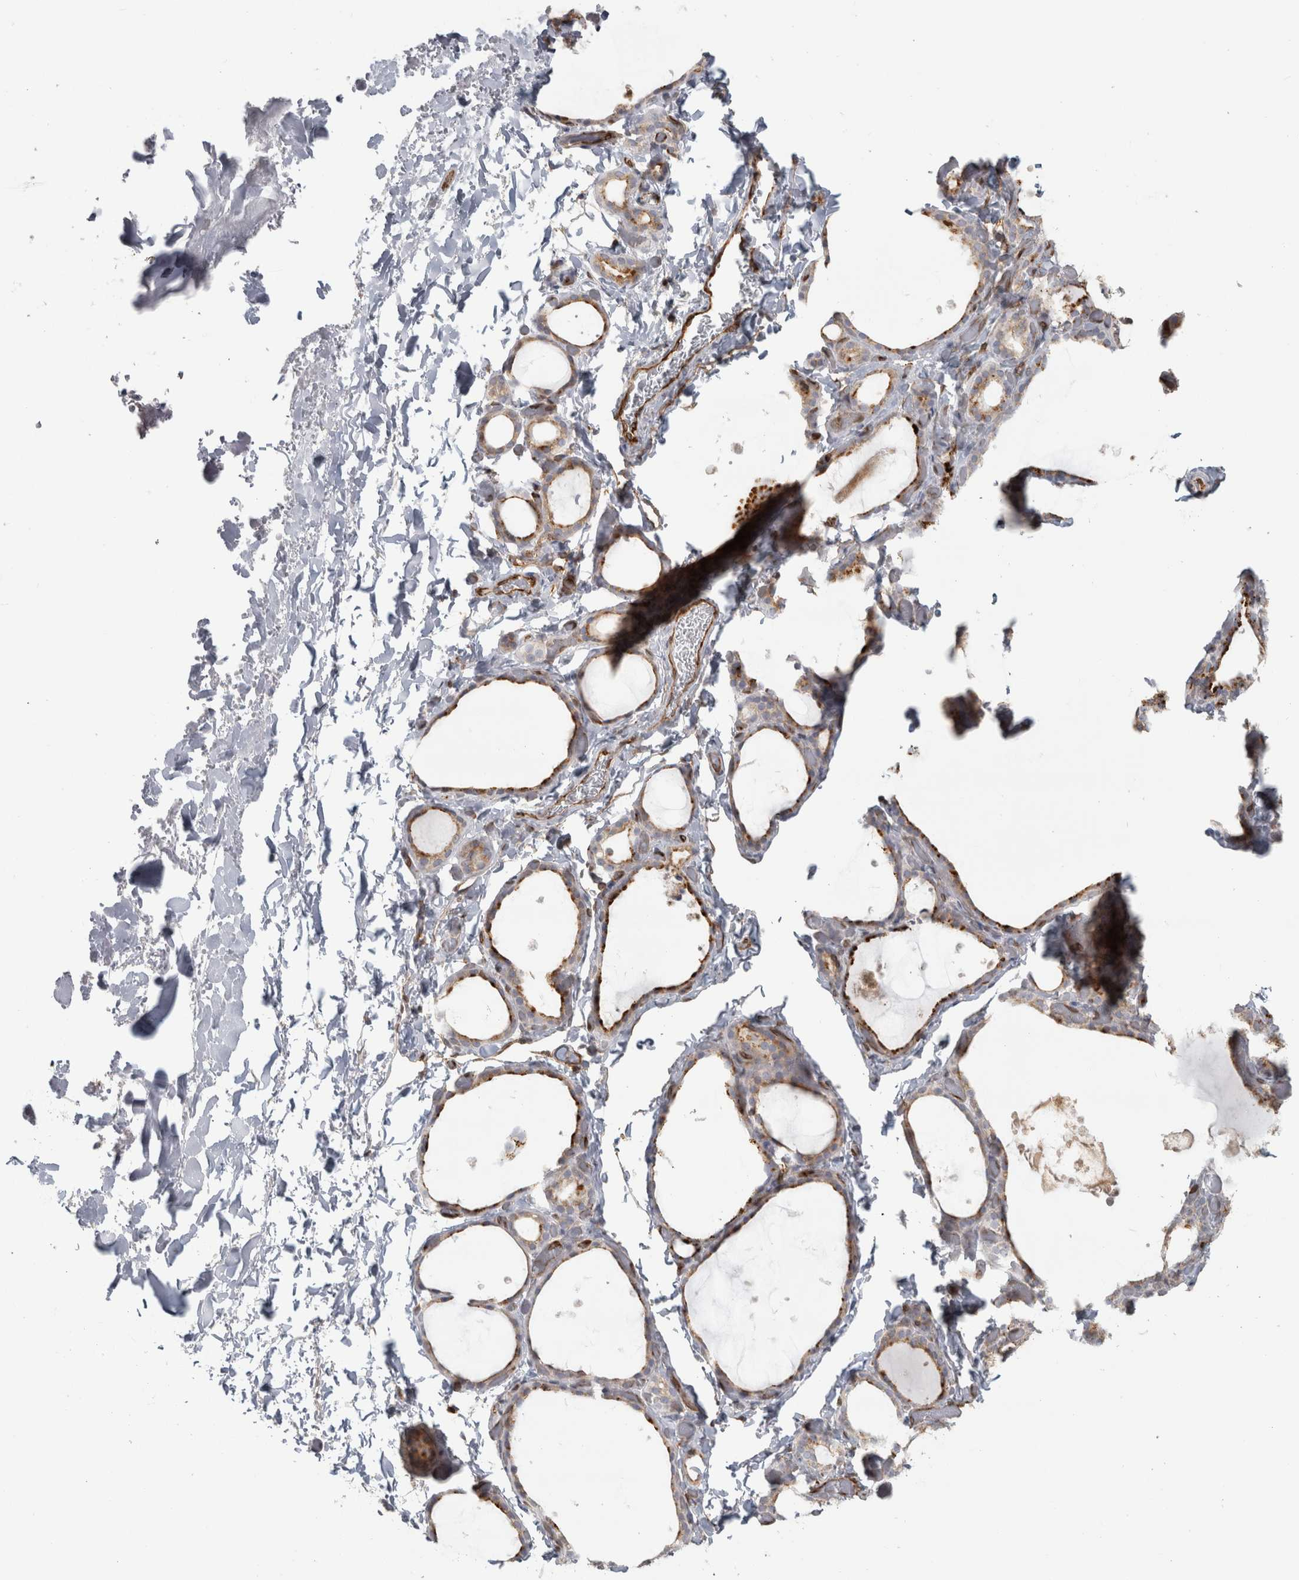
{"staining": {"intensity": "moderate", "quantity": ">75%", "location": "cytoplasmic/membranous"}, "tissue": "thyroid gland", "cell_type": "Glandular cells", "image_type": "normal", "snomed": [{"axis": "morphology", "description": "Normal tissue, NOS"}, {"axis": "topography", "description": "Thyroid gland"}], "caption": "Protein expression analysis of normal human thyroid gland reveals moderate cytoplasmic/membranous positivity in about >75% of glandular cells. (DAB (3,3'-diaminobenzidine) IHC, brown staining for protein, blue staining for nuclei).", "gene": "HLA", "patient": {"sex": "female", "age": 44}}